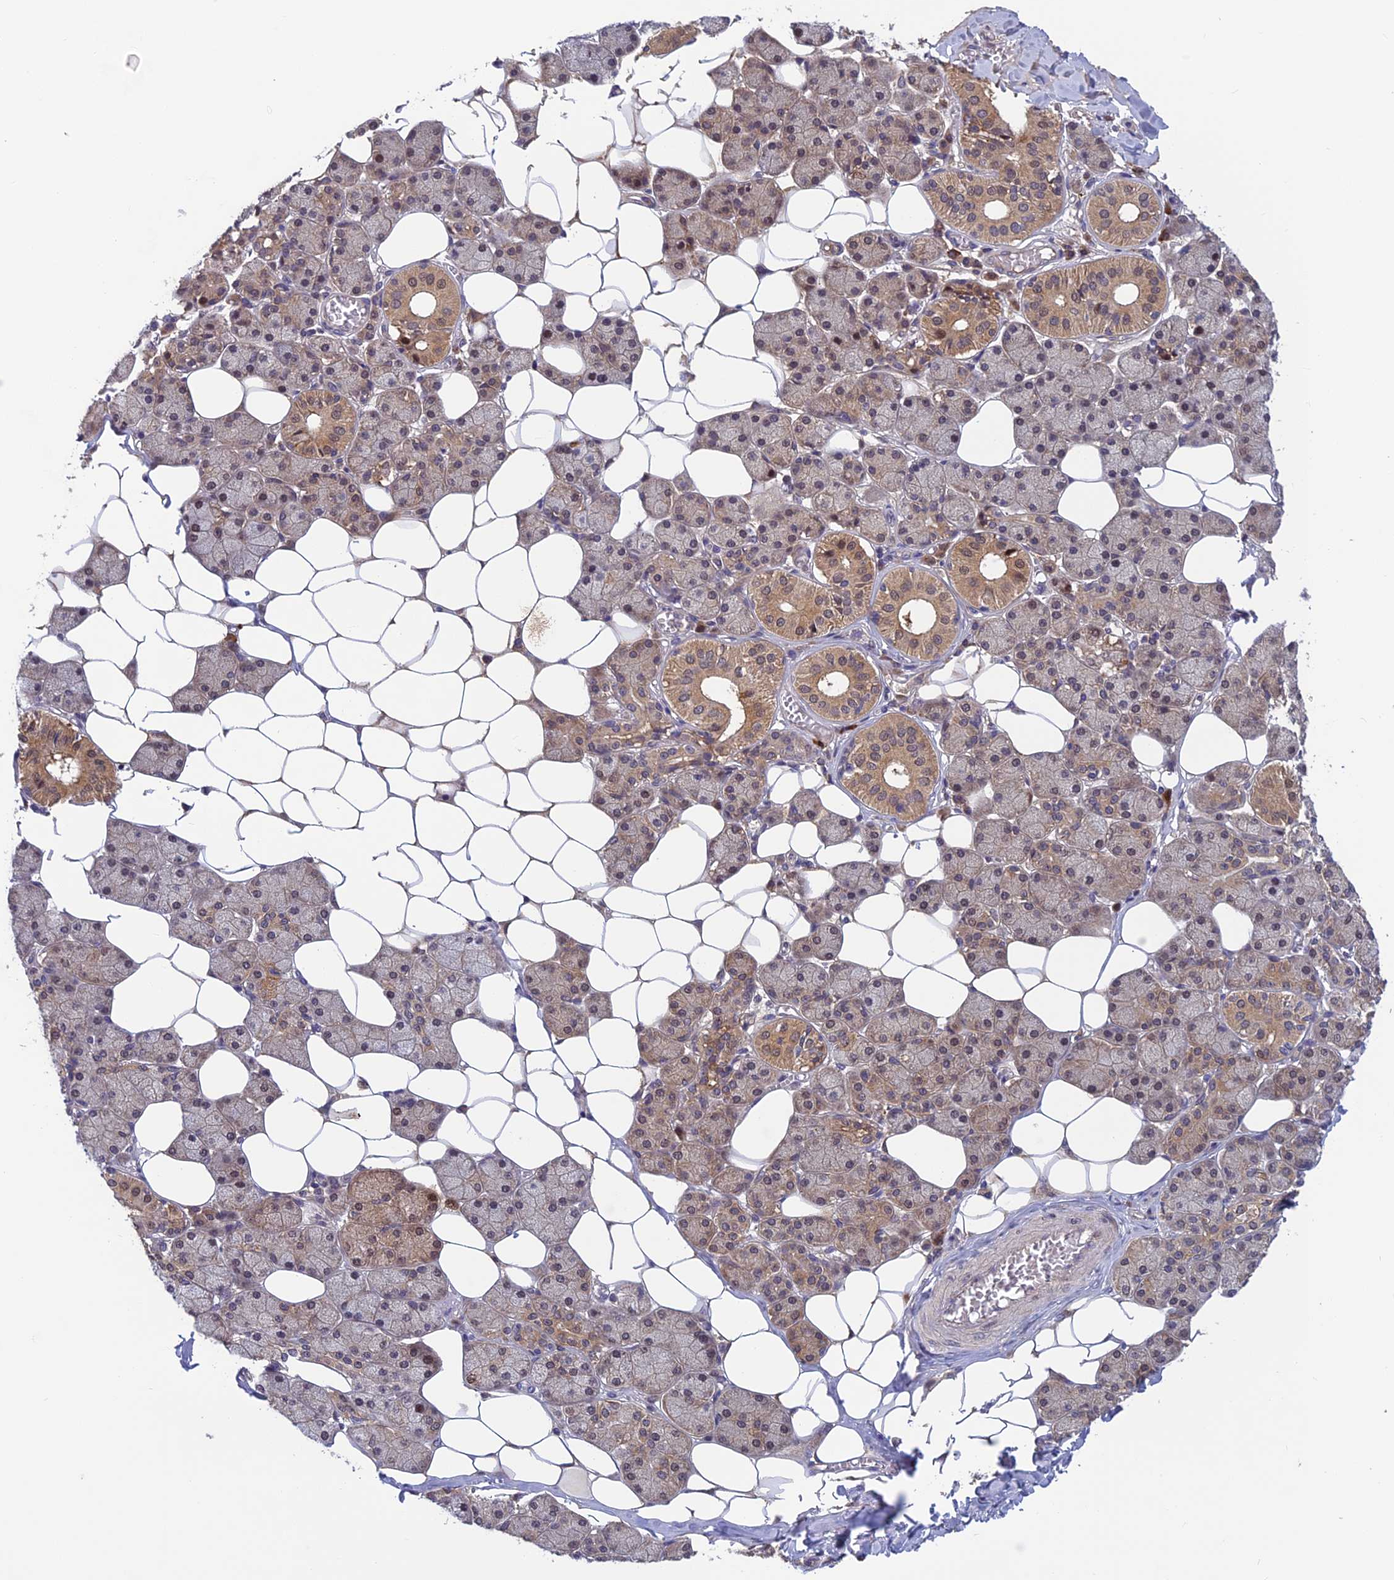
{"staining": {"intensity": "moderate", "quantity": "25%-75%", "location": "cytoplasmic/membranous,nuclear"}, "tissue": "salivary gland", "cell_type": "Glandular cells", "image_type": "normal", "snomed": [{"axis": "morphology", "description": "Normal tissue, NOS"}, {"axis": "topography", "description": "Salivary gland"}], "caption": "A brown stain labels moderate cytoplasmic/membranous,nuclear positivity of a protein in glandular cells of benign human salivary gland. The protein is stained brown, and the nuclei are stained in blue (DAB (3,3'-diaminobenzidine) IHC with brightfield microscopy, high magnification).", "gene": "CCDC15", "patient": {"sex": "female", "age": 33}}